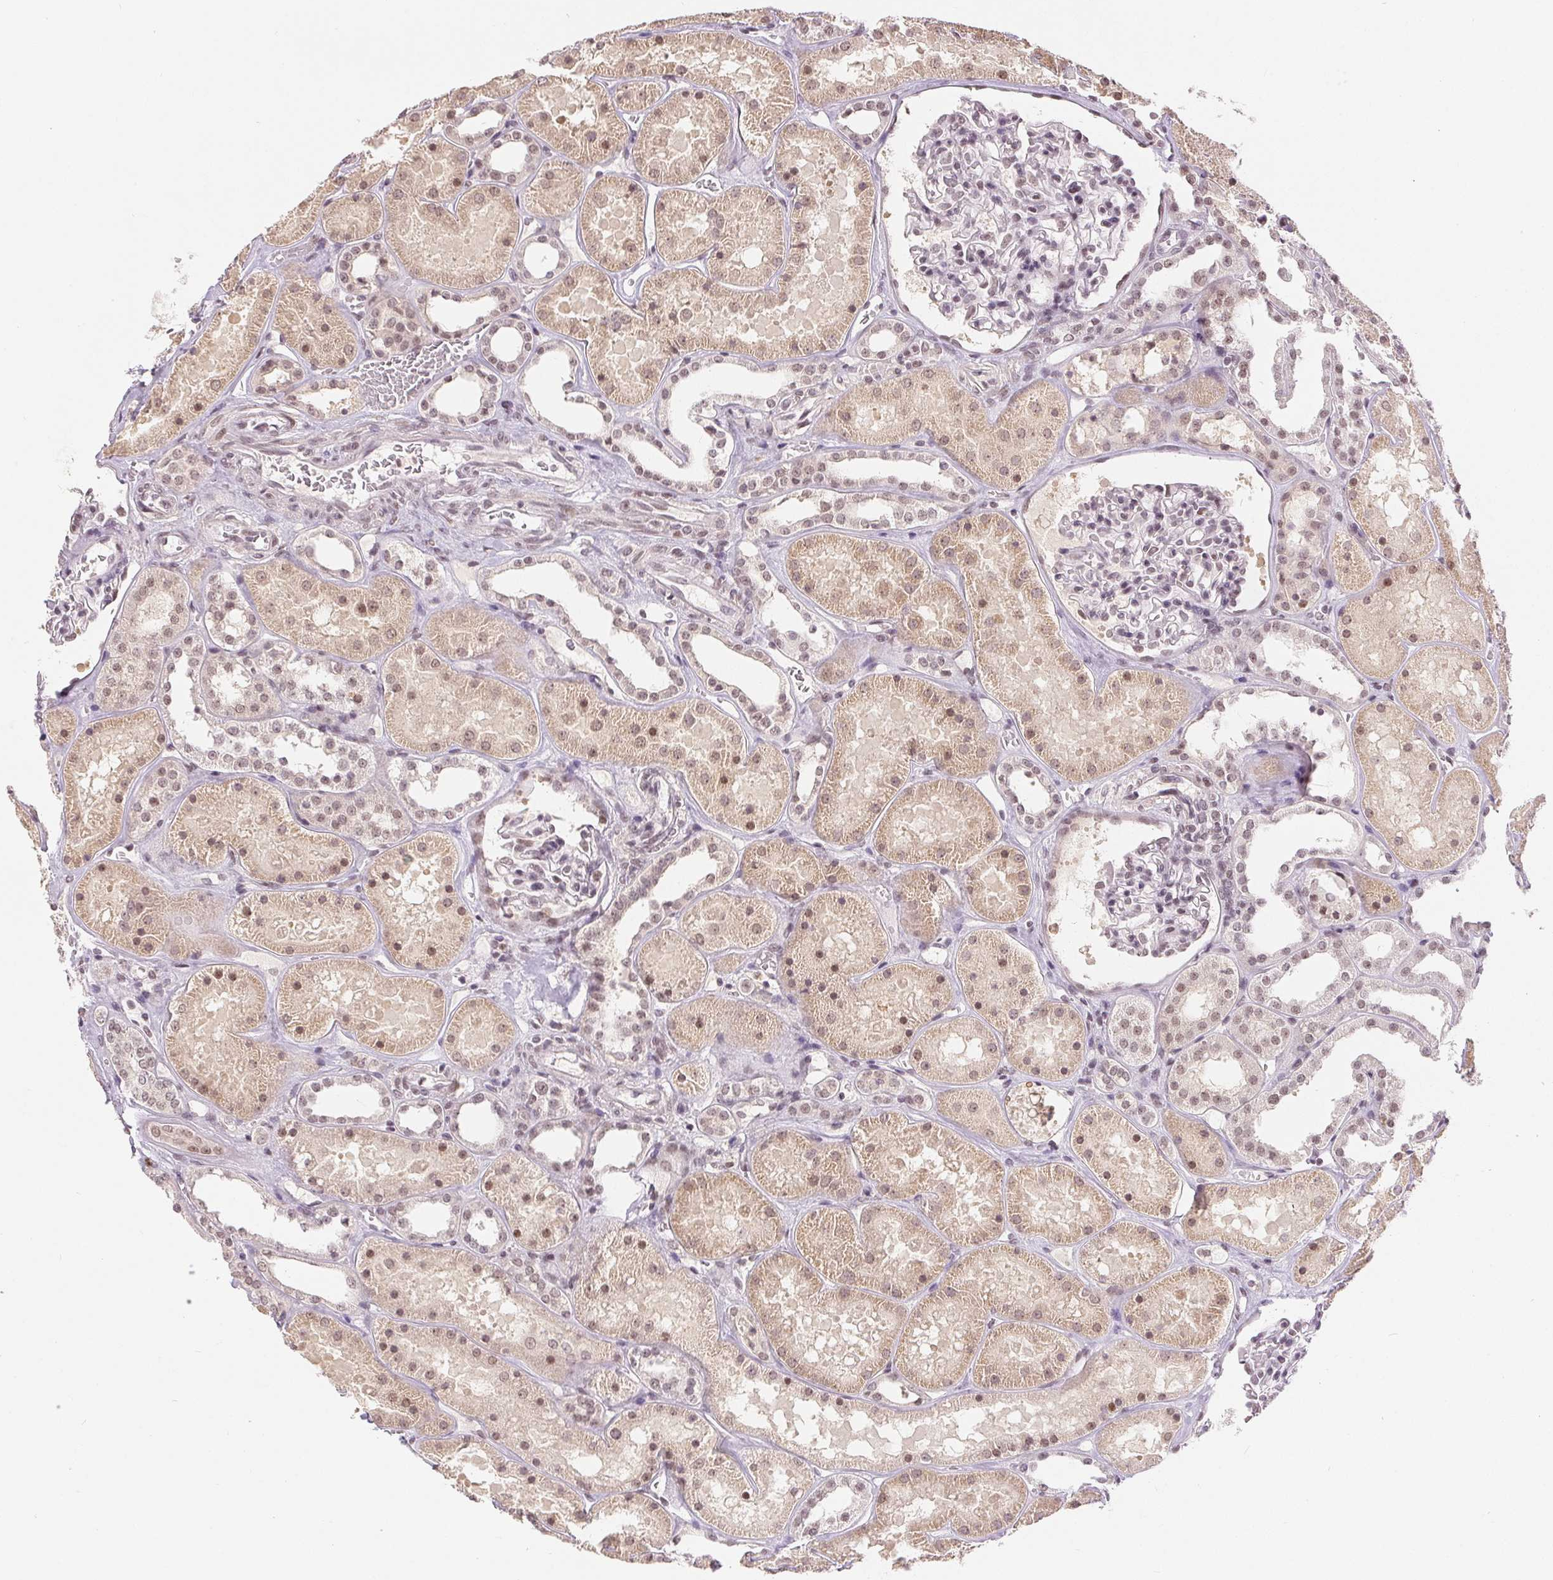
{"staining": {"intensity": "weak", "quantity": "25%-75%", "location": "nuclear"}, "tissue": "kidney", "cell_type": "Cells in glomeruli", "image_type": "normal", "snomed": [{"axis": "morphology", "description": "Normal tissue, NOS"}, {"axis": "topography", "description": "Kidney"}], "caption": "Immunohistochemistry of normal kidney exhibits low levels of weak nuclear expression in approximately 25%-75% of cells in glomeruli.", "gene": "DEK", "patient": {"sex": "female", "age": 41}}